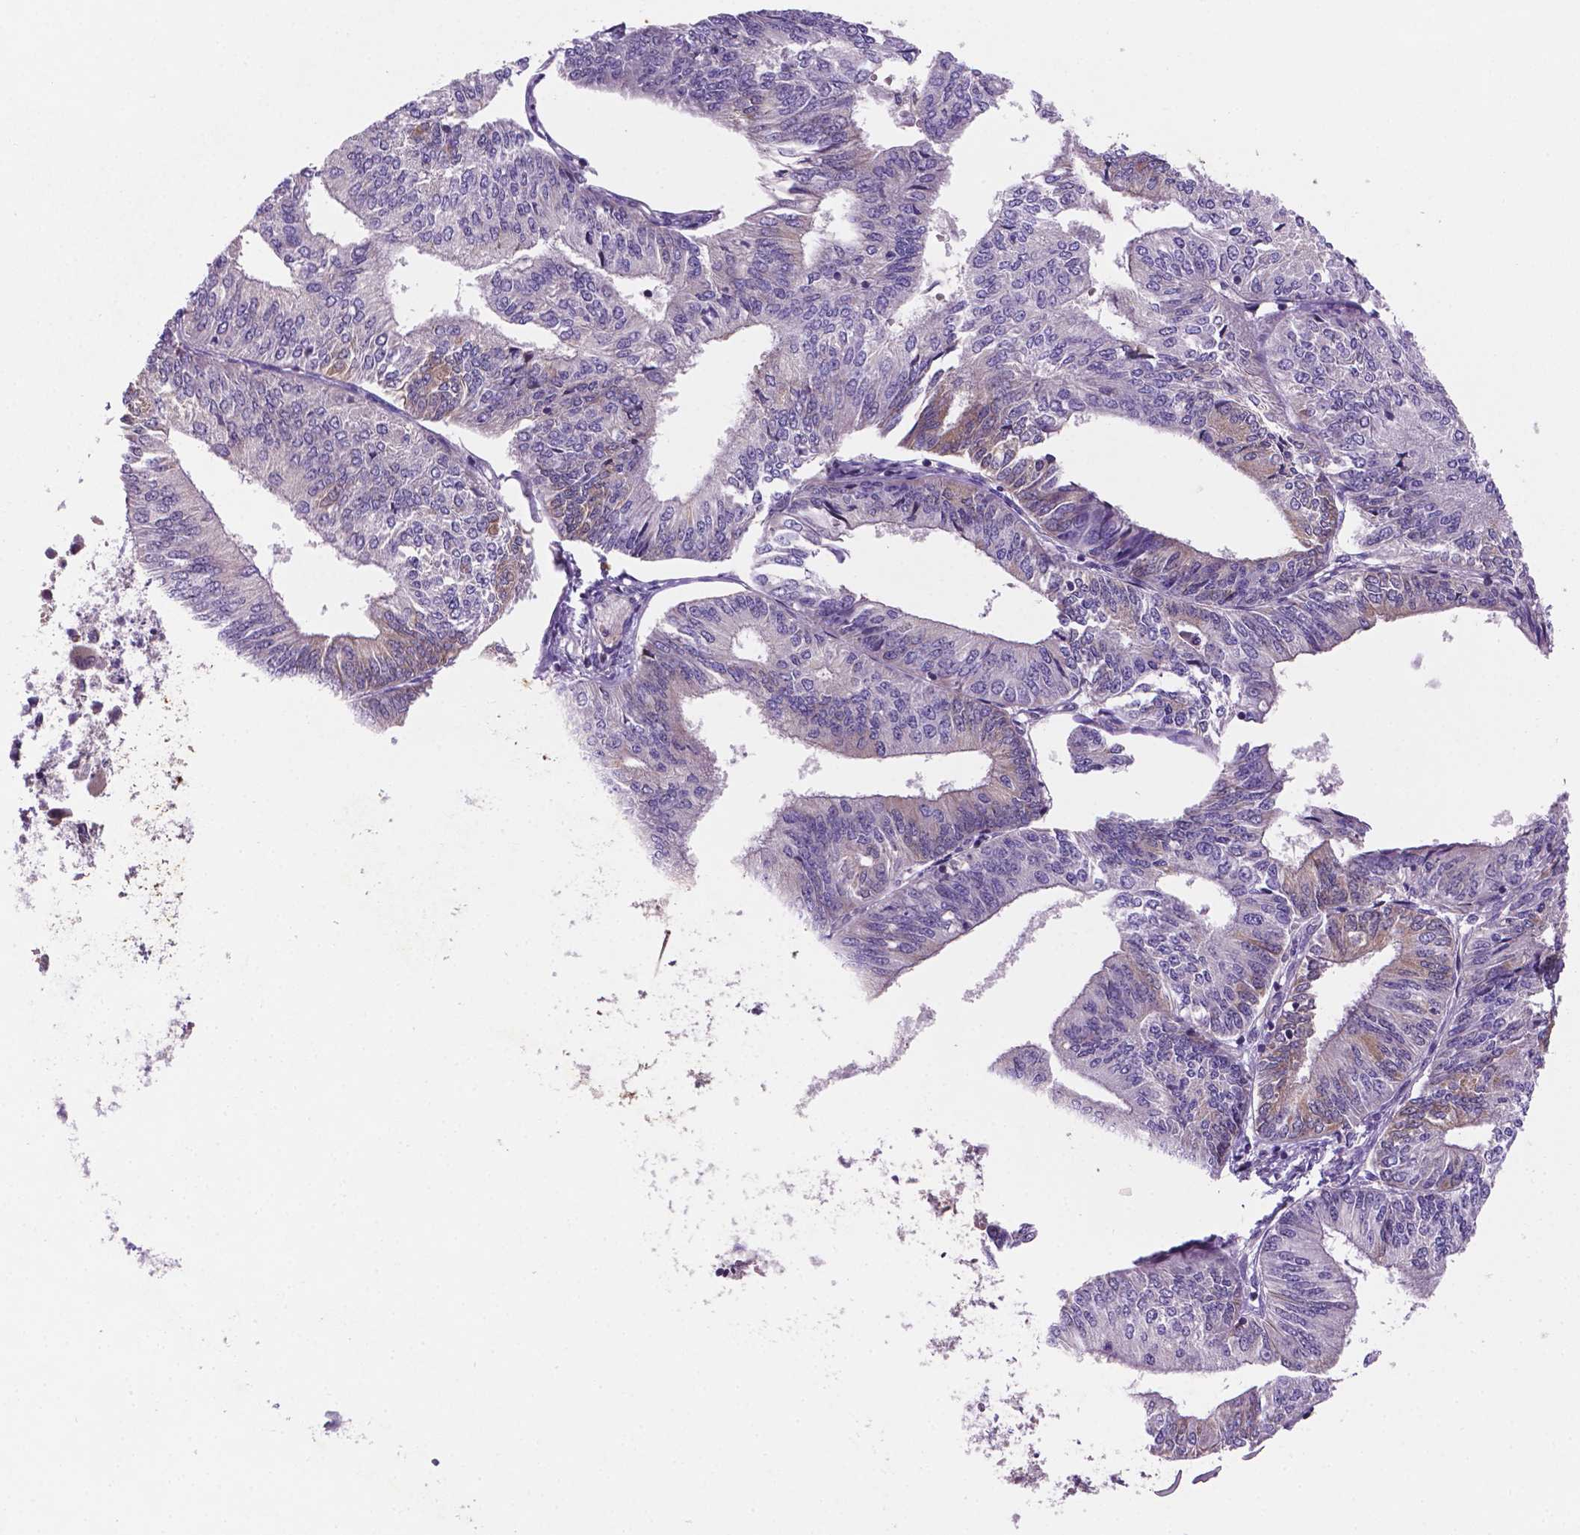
{"staining": {"intensity": "moderate", "quantity": "<25%", "location": "cytoplasmic/membranous"}, "tissue": "endometrial cancer", "cell_type": "Tumor cells", "image_type": "cancer", "snomed": [{"axis": "morphology", "description": "Adenocarcinoma, NOS"}, {"axis": "topography", "description": "Endometrium"}], "caption": "DAB (3,3'-diaminobenzidine) immunohistochemical staining of endometrial adenocarcinoma exhibits moderate cytoplasmic/membranous protein staining in about <25% of tumor cells. The staining is performed using DAB brown chromogen to label protein expression. The nuclei are counter-stained blue using hematoxylin.", "gene": "TM4SF20", "patient": {"sex": "female", "age": 58}}